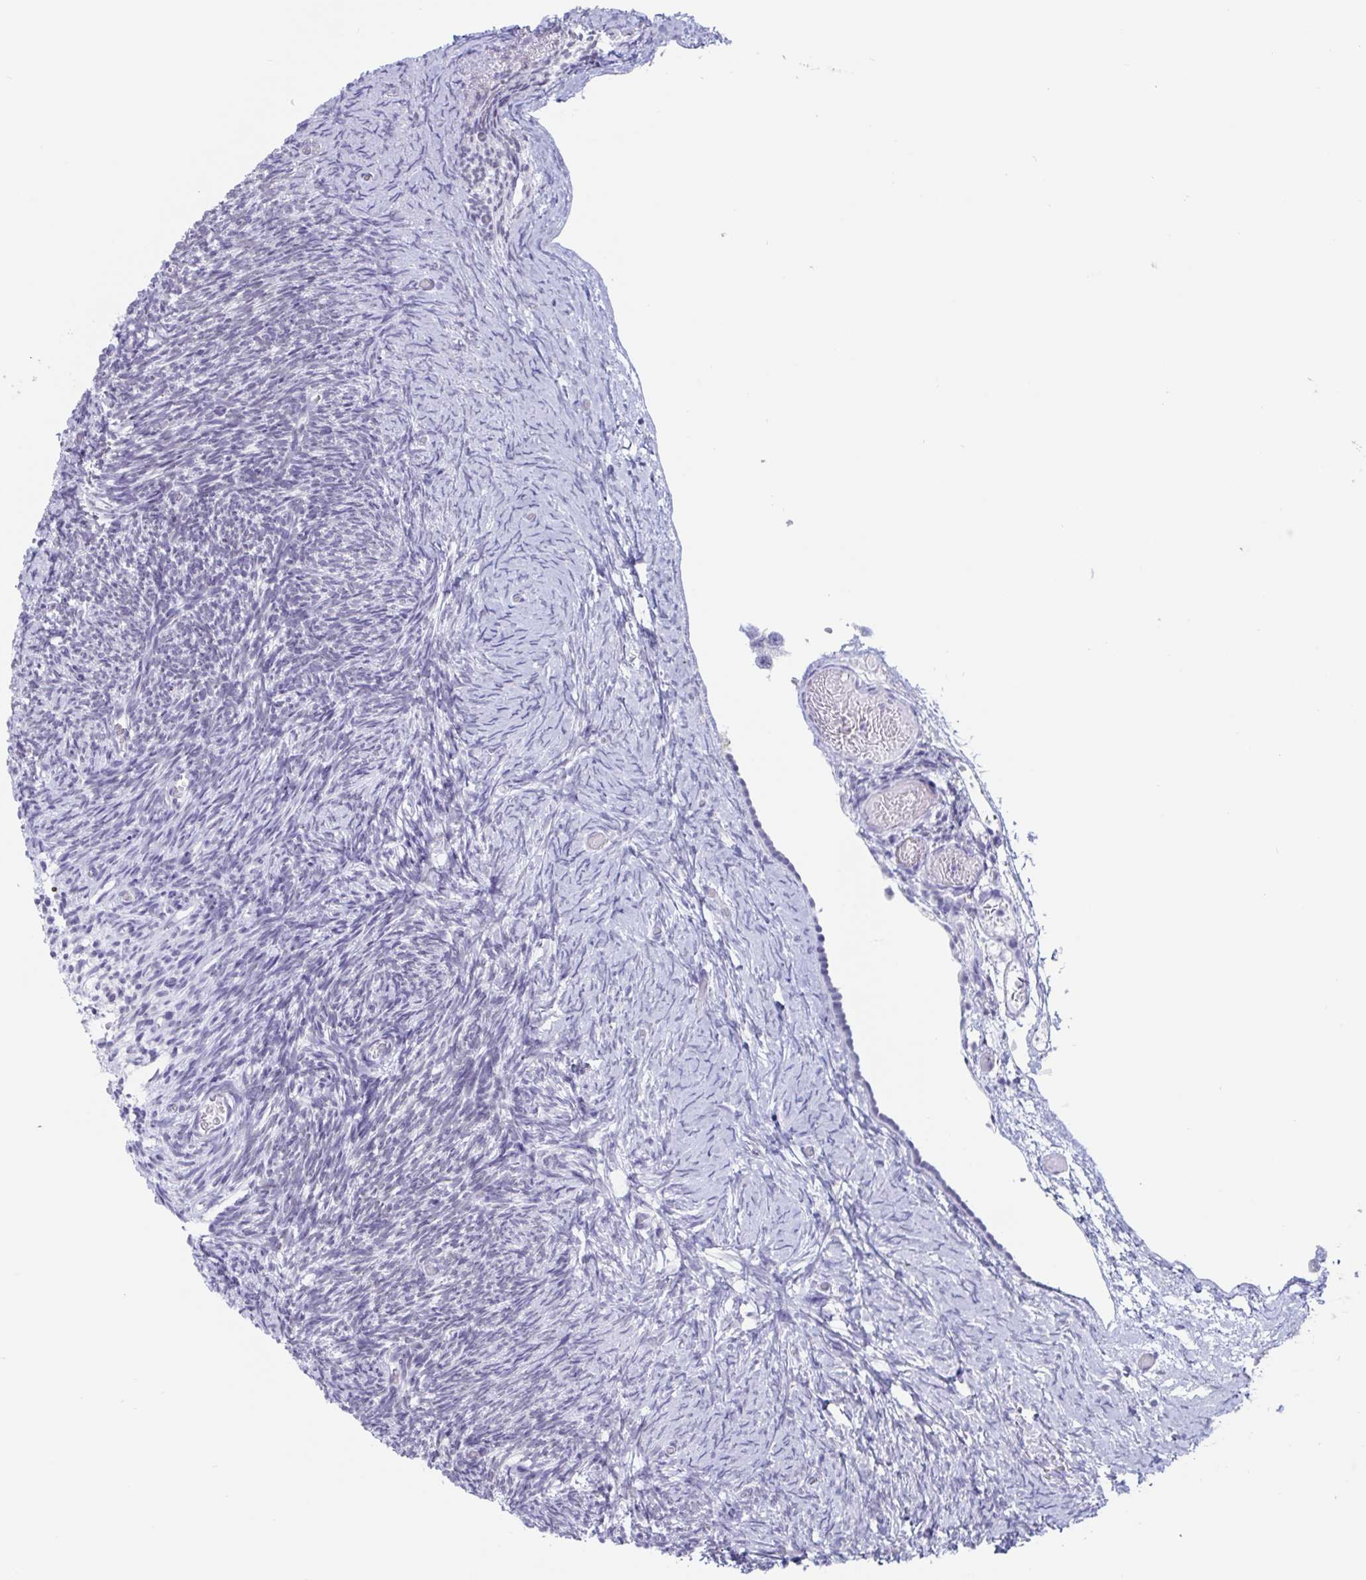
{"staining": {"intensity": "negative", "quantity": "none", "location": "none"}, "tissue": "ovary", "cell_type": "Follicle cells", "image_type": "normal", "snomed": [{"axis": "morphology", "description": "Normal tissue, NOS"}, {"axis": "topography", "description": "Ovary"}], "caption": "High magnification brightfield microscopy of unremarkable ovary stained with DAB (brown) and counterstained with hematoxylin (blue): follicle cells show no significant expression.", "gene": "CDX4", "patient": {"sex": "female", "age": 39}}